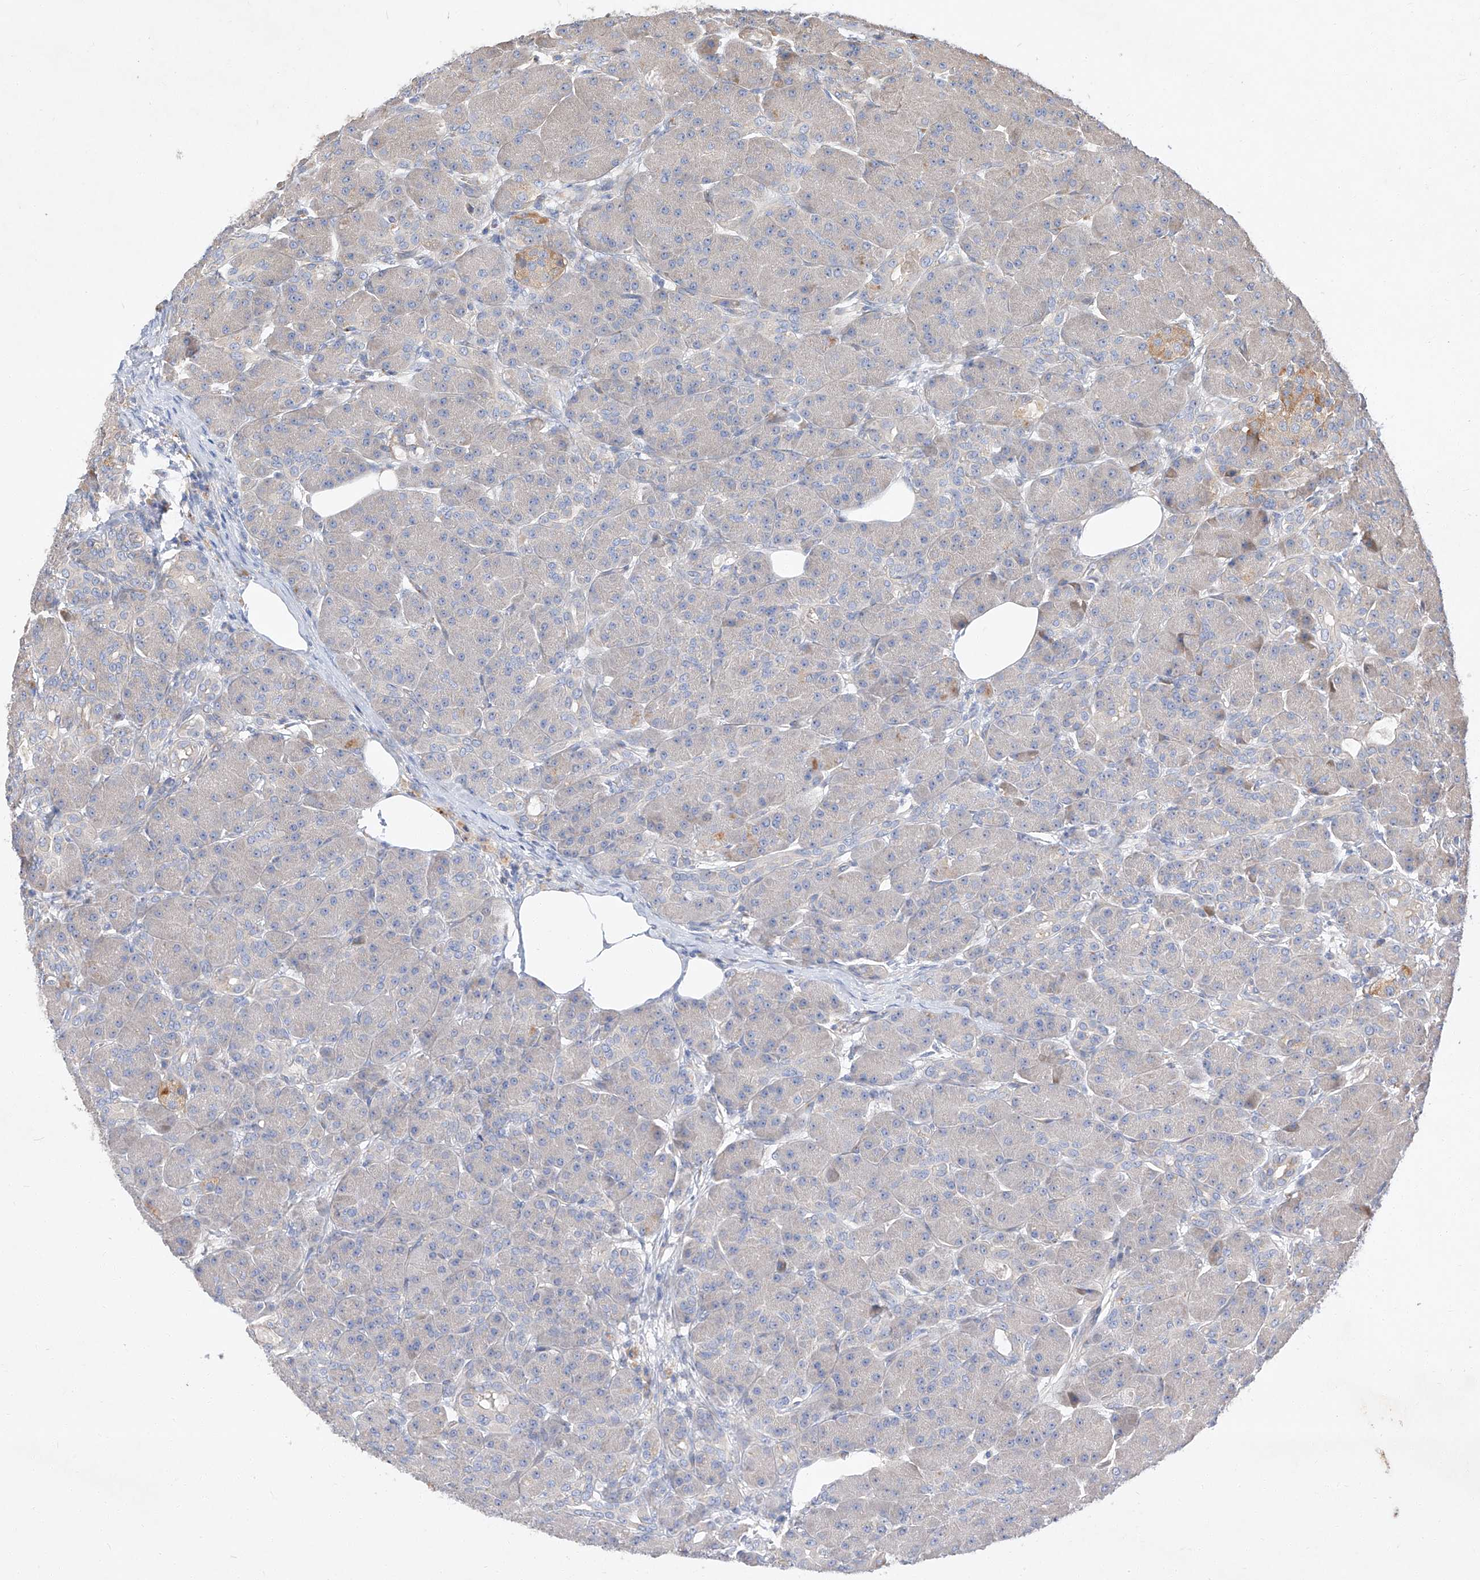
{"staining": {"intensity": "weak", "quantity": "<25%", "location": "cytoplasmic/membranous"}, "tissue": "pancreas", "cell_type": "Exocrine glandular cells", "image_type": "normal", "snomed": [{"axis": "morphology", "description": "Normal tissue, NOS"}, {"axis": "topography", "description": "Pancreas"}], "caption": "This histopathology image is of normal pancreas stained with IHC to label a protein in brown with the nuclei are counter-stained blue. There is no positivity in exocrine glandular cells.", "gene": "DIRAS3", "patient": {"sex": "male", "age": 63}}